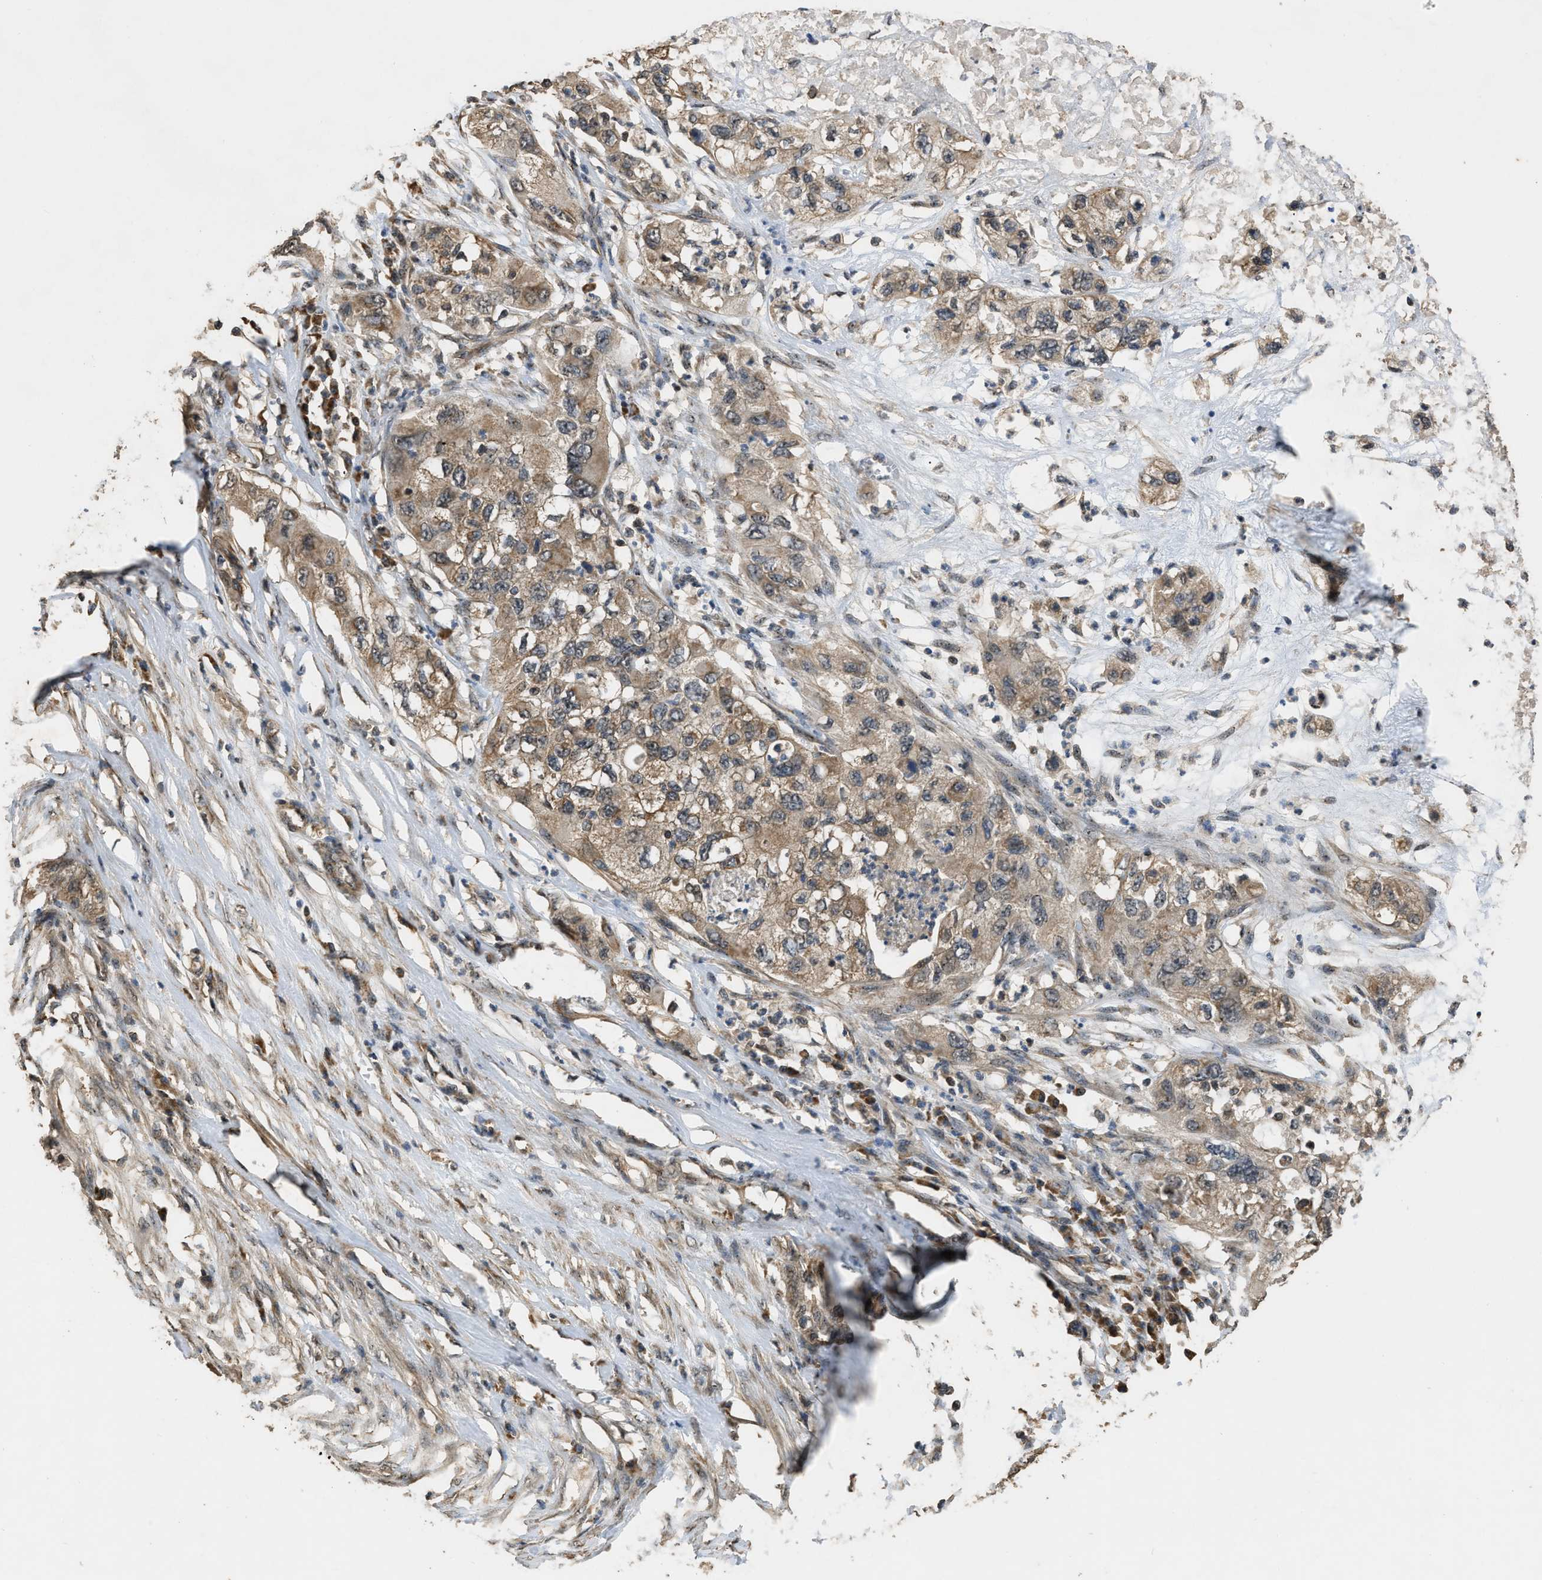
{"staining": {"intensity": "moderate", "quantity": ">75%", "location": "cytoplasmic/membranous"}, "tissue": "pancreatic cancer", "cell_type": "Tumor cells", "image_type": "cancer", "snomed": [{"axis": "morphology", "description": "Adenocarcinoma, NOS"}, {"axis": "topography", "description": "Pancreas"}], "caption": "Human pancreatic cancer stained with a brown dye exhibits moderate cytoplasmic/membranous positive staining in about >75% of tumor cells.", "gene": "DENND6B", "patient": {"sex": "female", "age": 78}}